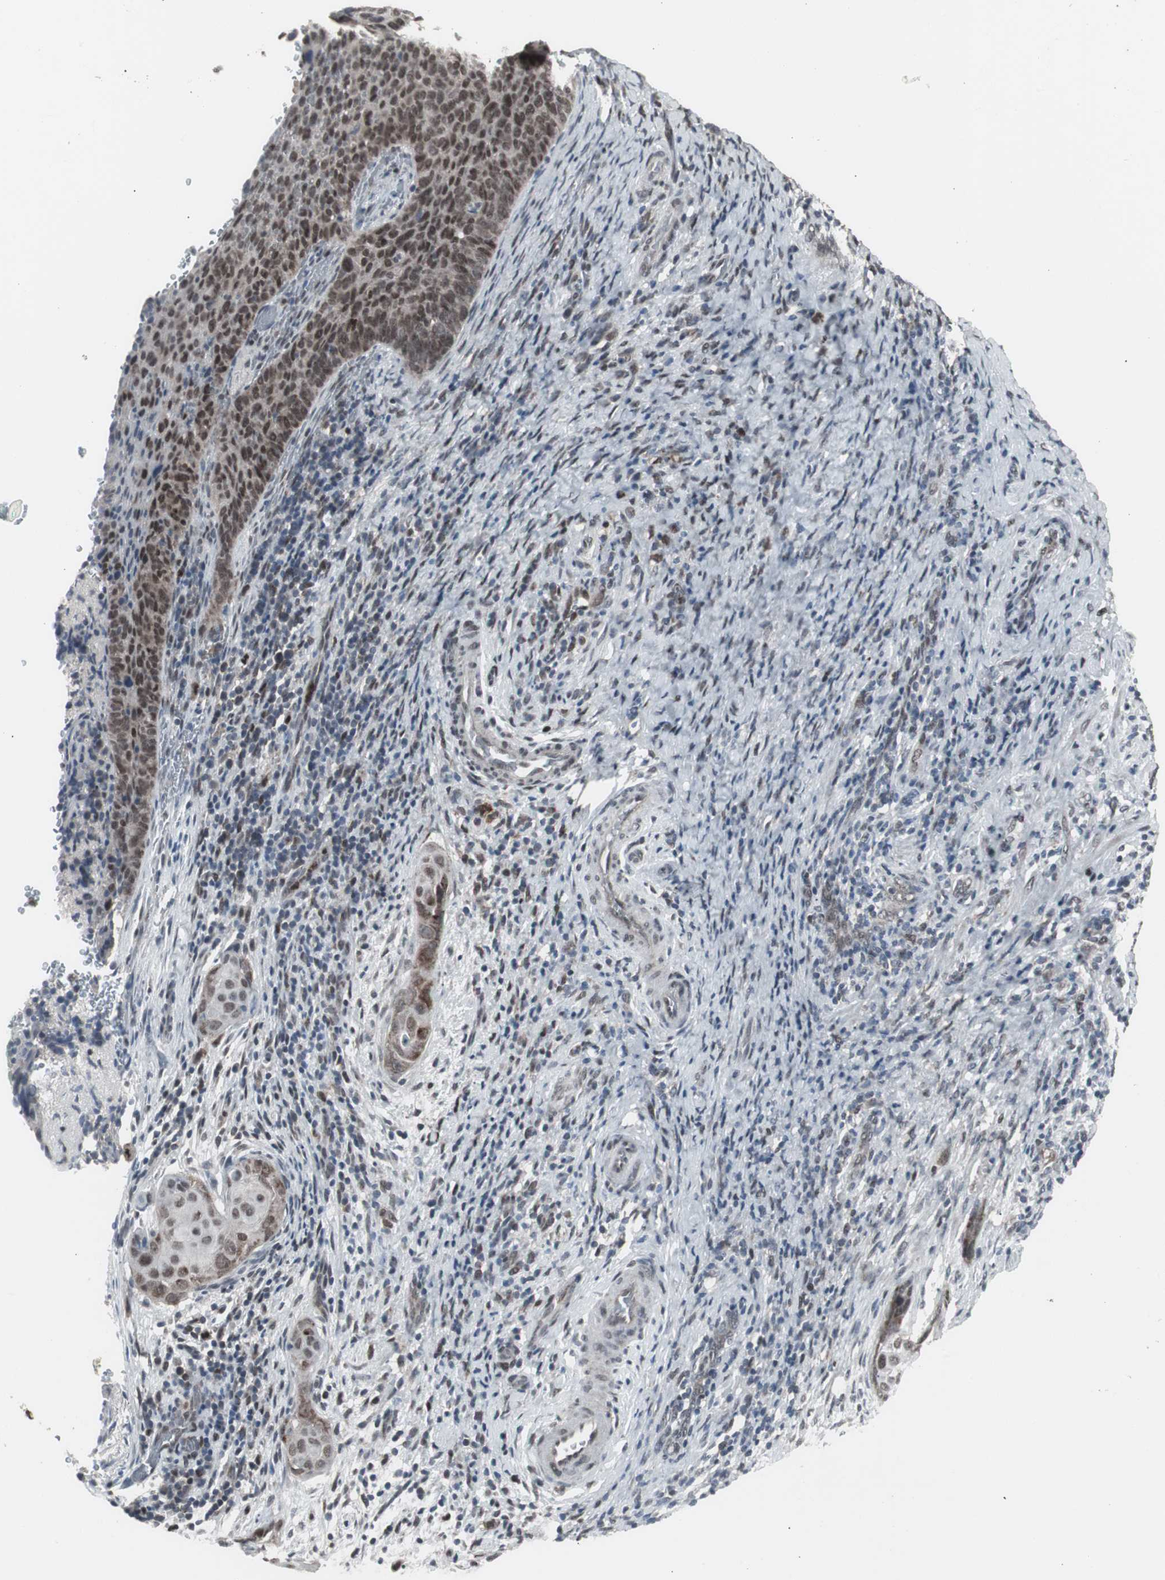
{"staining": {"intensity": "moderate", "quantity": ">75%", "location": "nuclear"}, "tissue": "cervical cancer", "cell_type": "Tumor cells", "image_type": "cancer", "snomed": [{"axis": "morphology", "description": "Squamous cell carcinoma, NOS"}, {"axis": "topography", "description": "Cervix"}], "caption": "Cervical squamous cell carcinoma was stained to show a protein in brown. There is medium levels of moderate nuclear staining in about >75% of tumor cells.", "gene": "RXRA", "patient": {"sex": "female", "age": 33}}